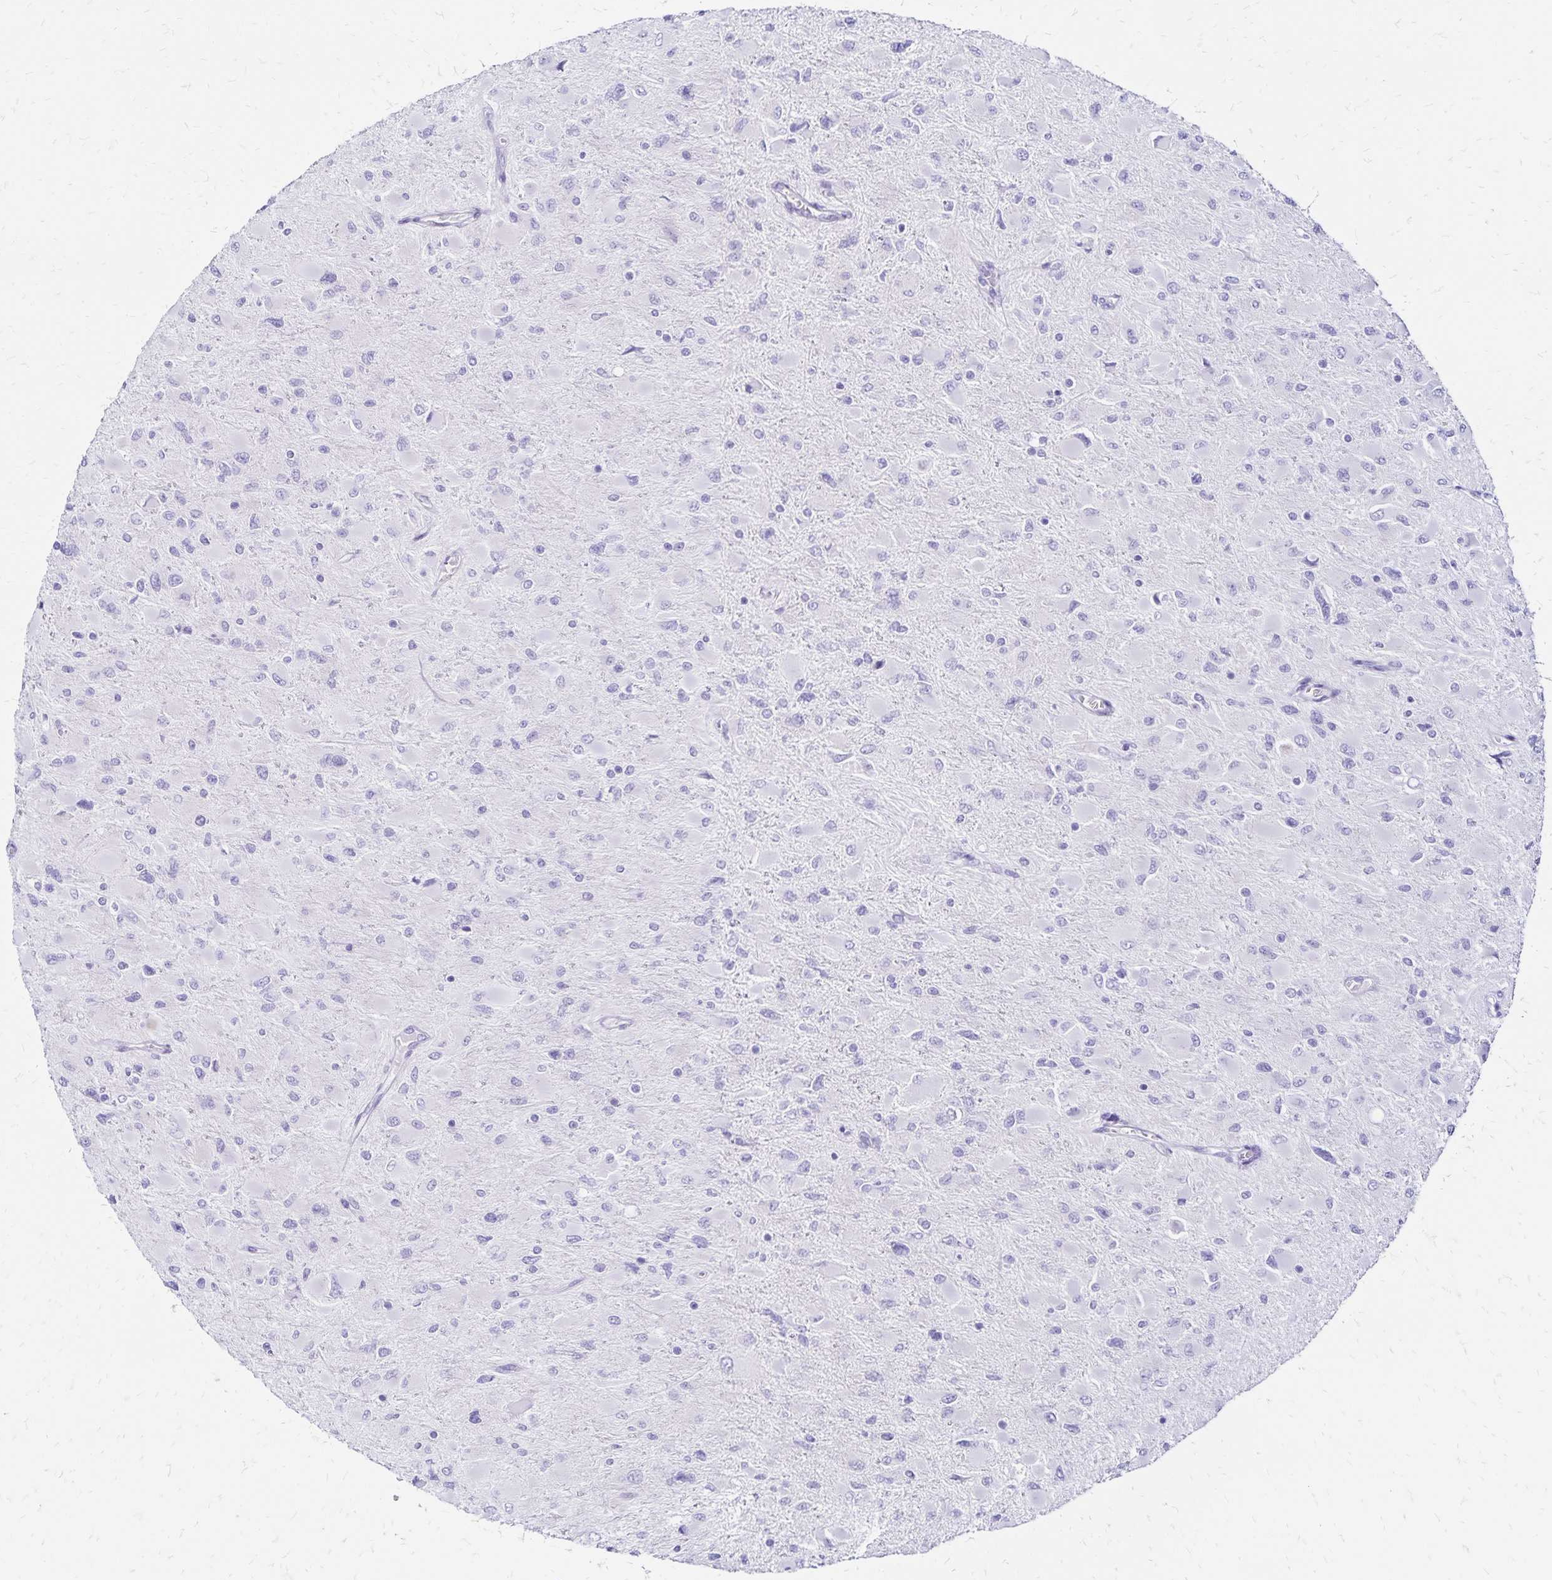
{"staining": {"intensity": "negative", "quantity": "none", "location": "none"}, "tissue": "glioma", "cell_type": "Tumor cells", "image_type": "cancer", "snomed": [{"axis": "morphology", "description": "Glioma, malignant, High grade"}, {"axis": "topography", "description": "Cerebral cortex"}], "caption": "A high-resolution histopathology image shows immunohistochemistry staining of malignant high-grade glioma, which exhibits no significant expression in tumor cells.", "gene": "LIN28B", "patient": {"sex": "female", "age": 36}}